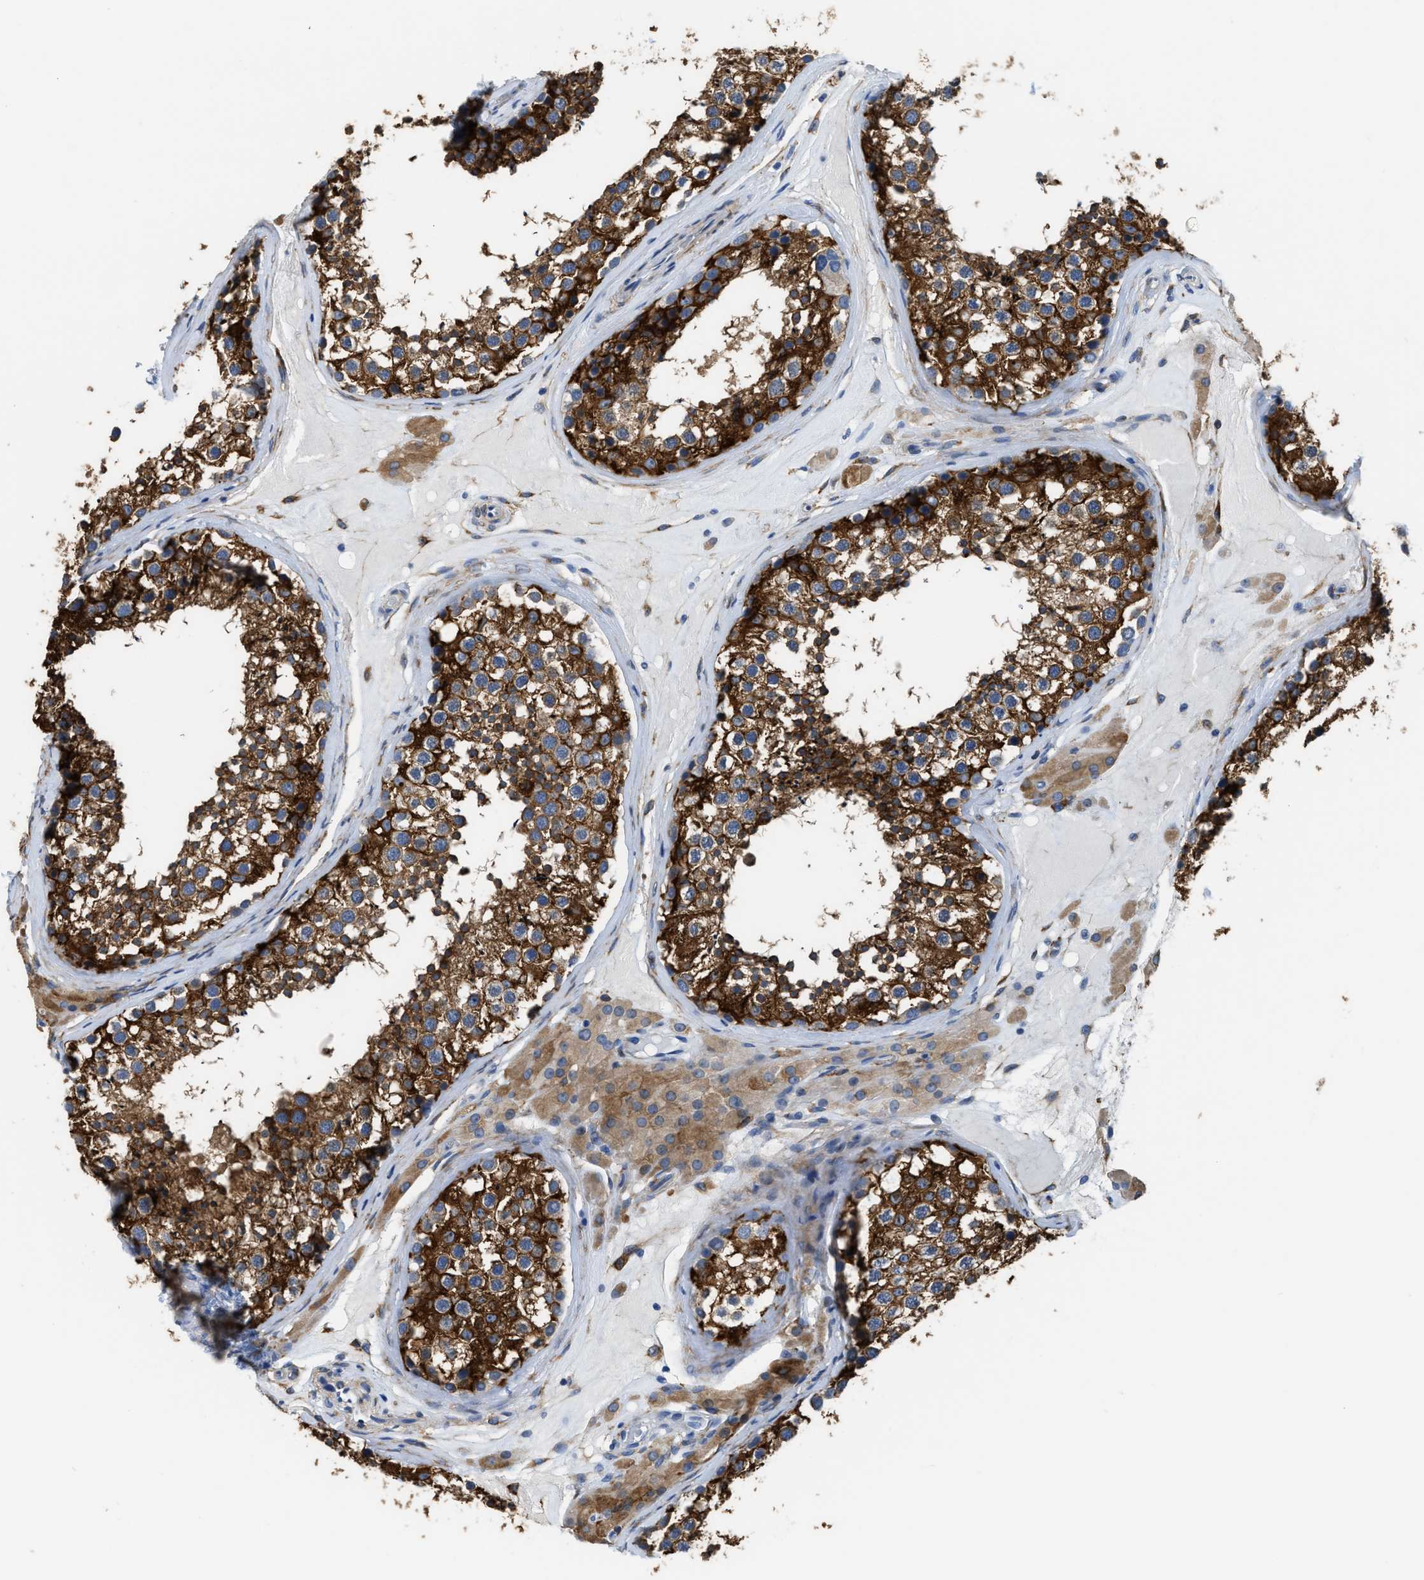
{"staining": {"intensity": "strong", "quantity": ">75%", "location": "cytoplasmic/membranous"}, "tissue": "testis", "cell_type": "Cells in seminiferous ducts", "image_type": "normal", "snomed": [{"axis": "morphology", "description": "Normal tissue, NOS"}, {"axis": "topography", "description": "Testis"}], "caption": "About >75% of cells in seminiferous ducts in normal testis demonstrate strong cytoplasmic/membranous protein staining as visualized by brown immunohistochemical staining.", "gene": "ZSWIM5", "patient": {"sex": "male", "age": 46}}